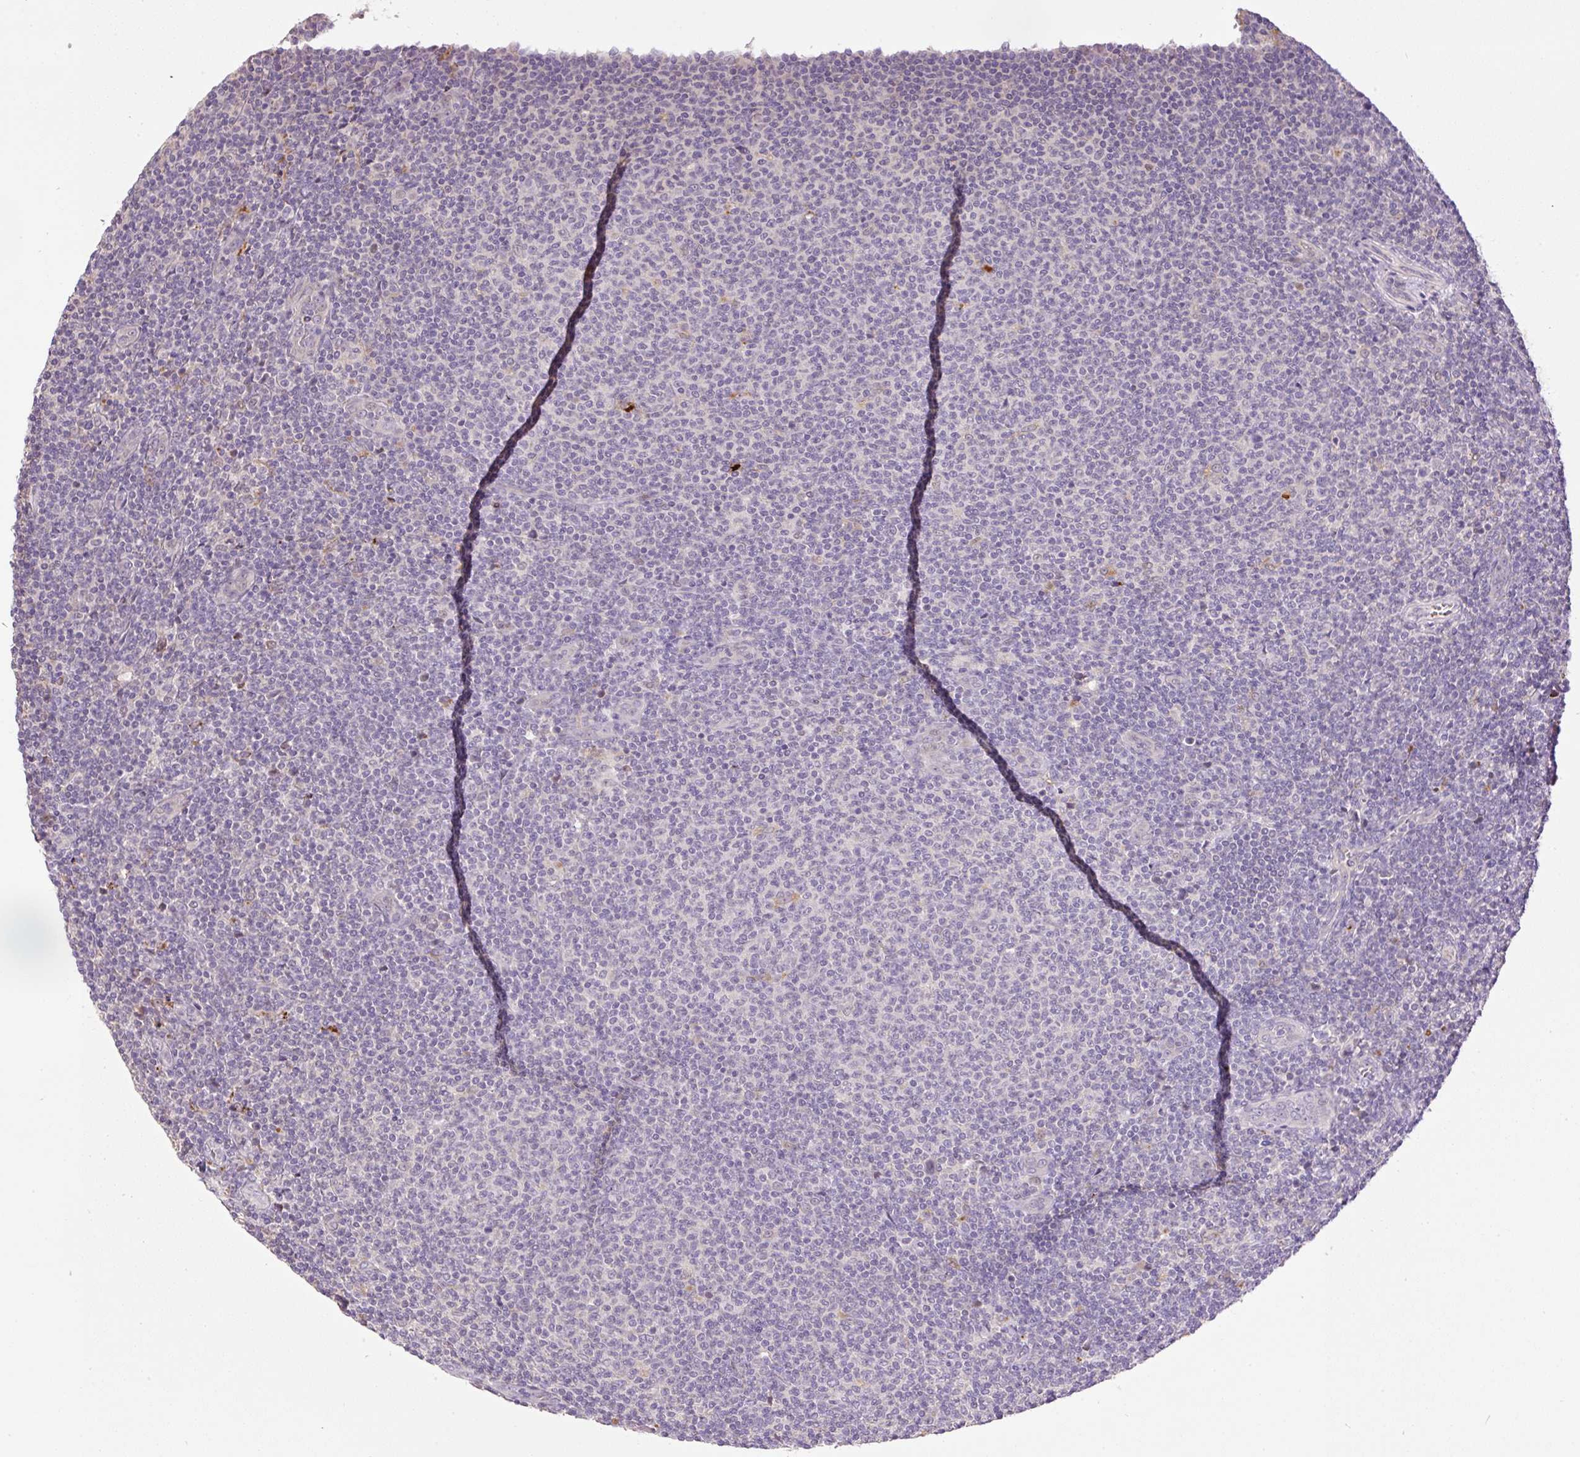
{"staining": {"intensity": "negative", "quantity": "none", "location": "none"}, "tissue": "lymphoma", "cell_type": "Tumor cells", "image_type": "cancer", "snomed": [{"axis": "morphology", "description": "Malignant lymphoma, non-Hodgkin's type, Low grade"}, {"axis": "topography", "description": "Lymph node"}], "caption": "Tumor cells are negative for brown protein staining in lymphoma.", "gene": "HABP4", "patient": {"sex": "male", "age": 66}}